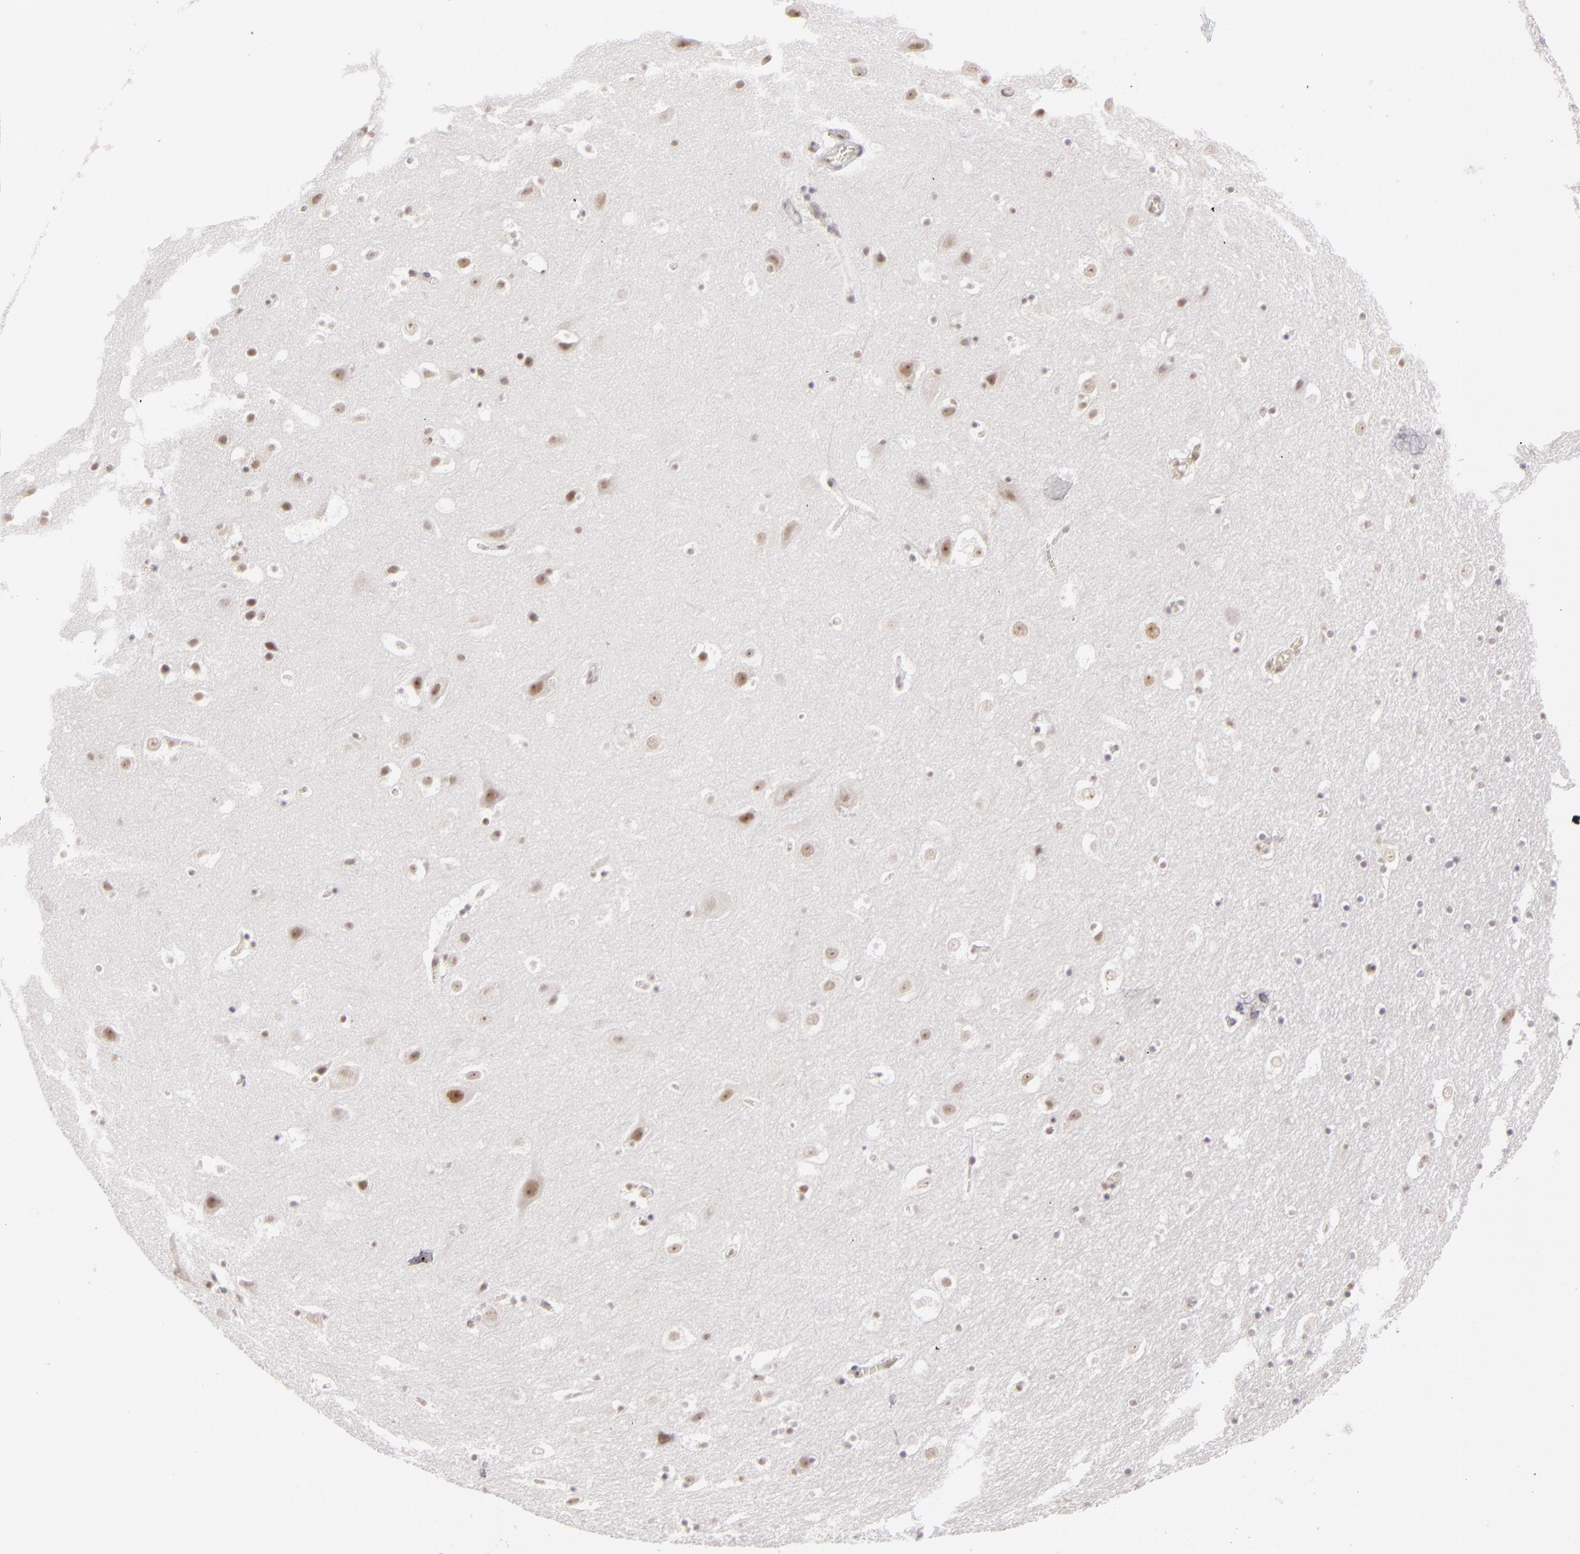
{"staining": {"intensity": "weak", "quantity": "25%-75%", "location": "nuclear"}, "tissue": "hippocampus", "cell_type": "Glial cells", "image_type": "normal", "snomed": [{"axis": "morphology", "description": "Normal tissue, NOS"}, {"axis": "topography", "description": "Hippocampus"}], "caption": "A high-resolution micrograph shows immunohistochemistry staining of benign hippocampus, which shows weak nuclear positivity in approximately 25%-75% of glial cells. (Stains: DAB (3,3'-diaminobenzidine) in brown, nuclei in blue, Microscopy: brightfield microscopy at high magnification).", "gene": "DAXX", "patient": {"sex": "male", "age": 45}}